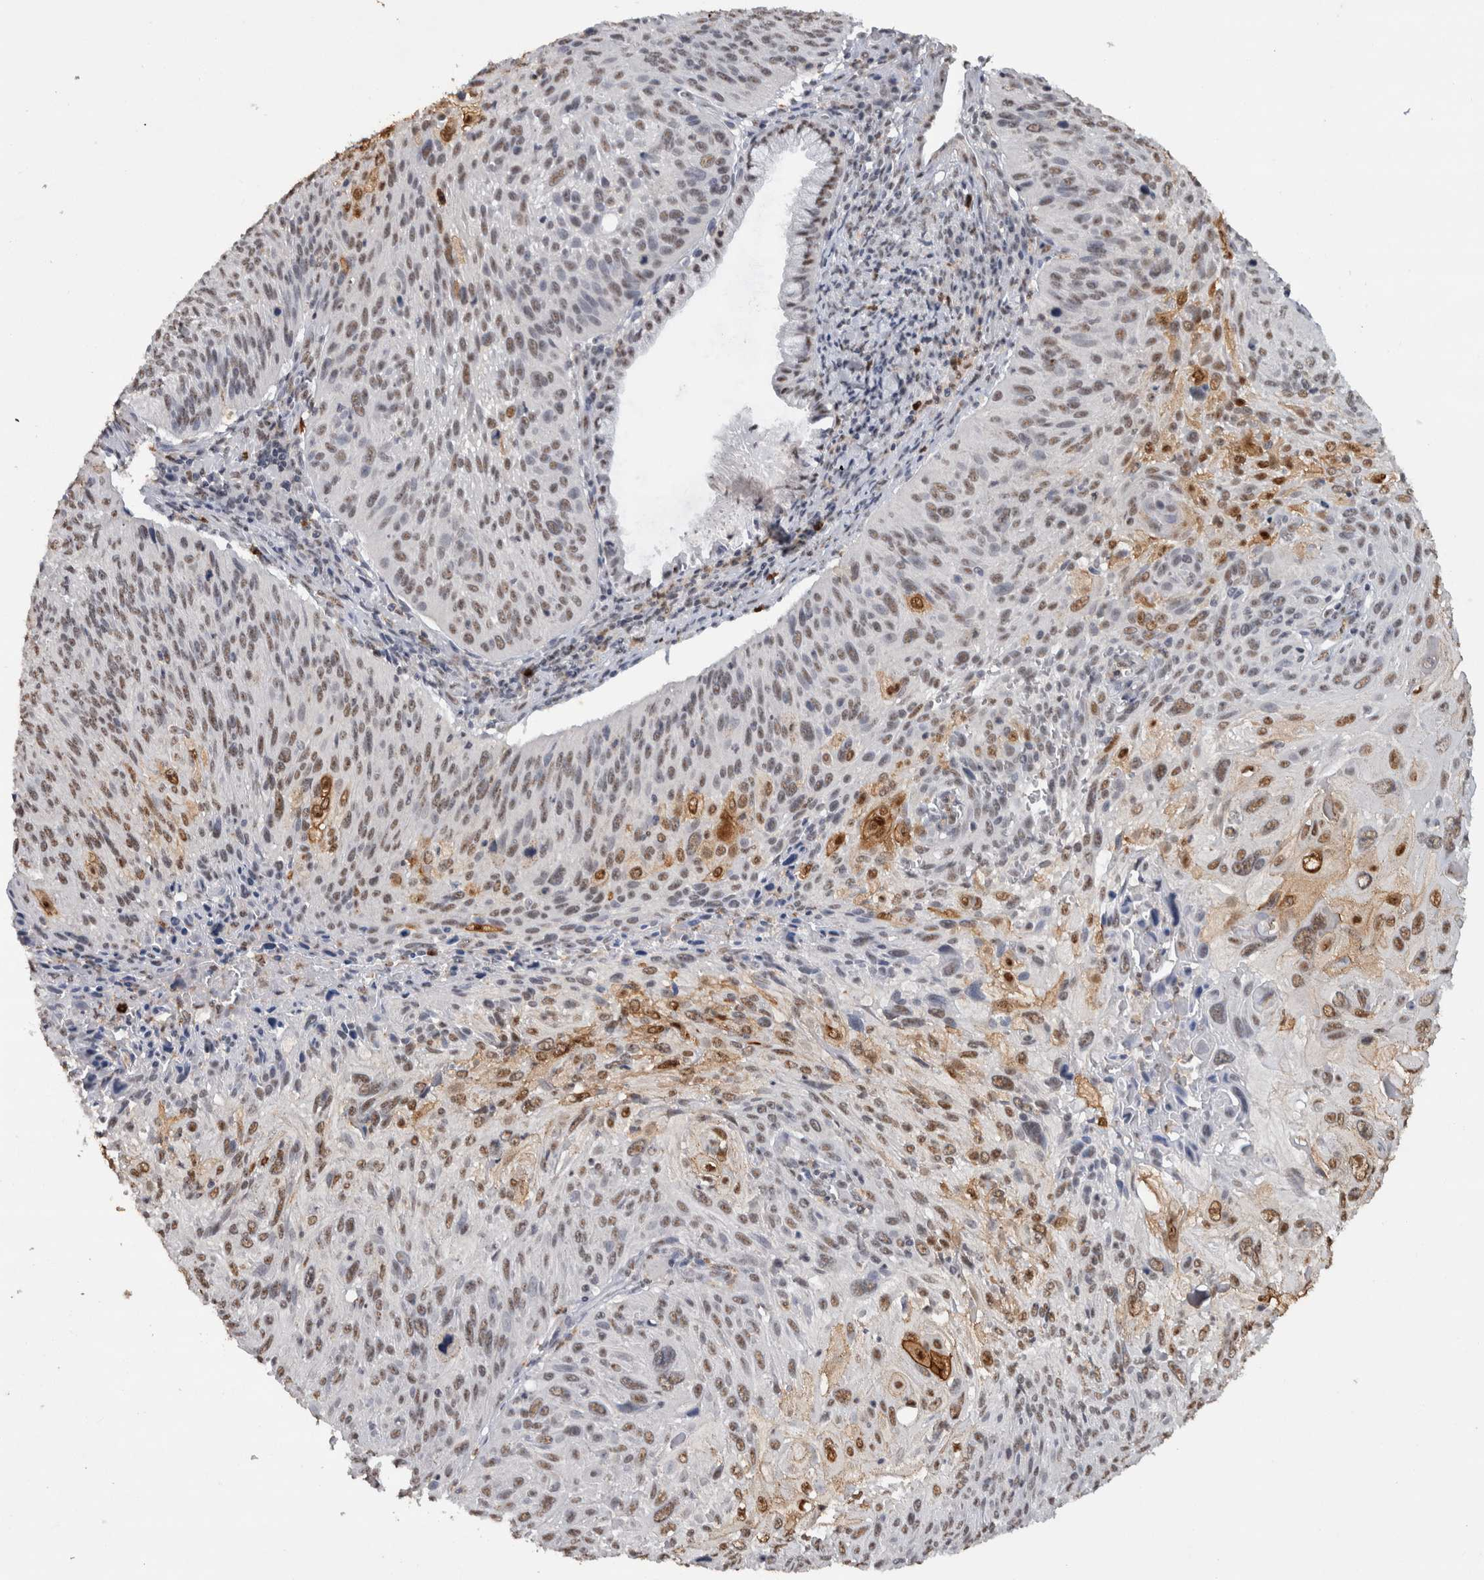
{"staining": {"intensity": "moderate", "quantity": "25%-75%", "location": "cytoplasmic/membranous,nuclear"}, "tissue": "cervical cancer", "cell_type": "Tumor cells", "image_type": "cancer", "snomed": [{"axis": "morphology", "description": "Squamous cell carcinoma, NOS"}, {"axis": "topography", "description": "Cervix"}], "caption": "Immunohistochemical staining of human squamous cell carcinoma (cervical) reveals medium levels of moderate cytoplasmic/membranous and nuclear expression in approximately 25%-75% of tumor cells.", "gene": "RPS6KA2", "patient": {"sex": "female", "age": 51}}